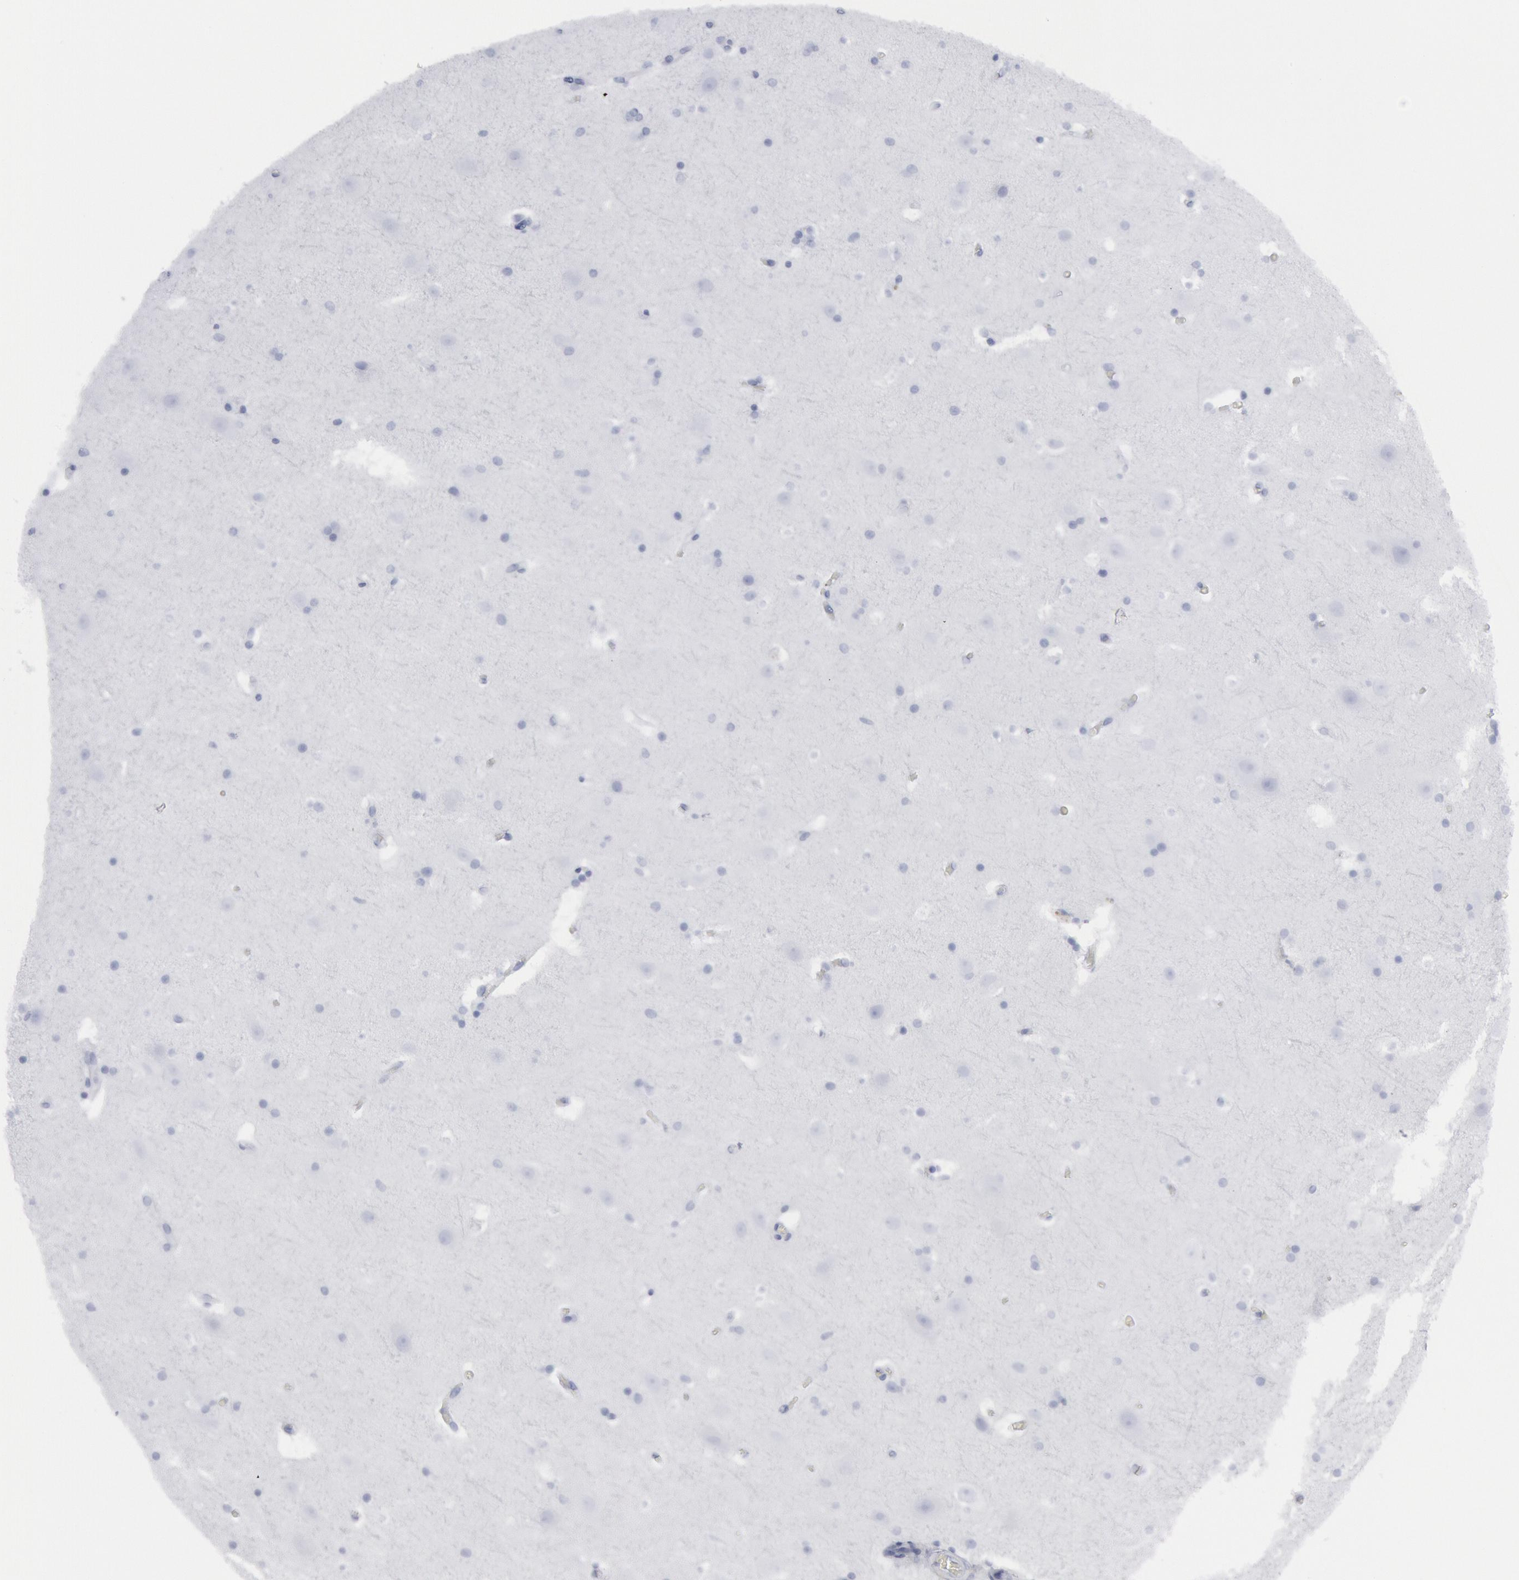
{"staining": {"intensity": "negative", "quantity": "none", "location": "none"}, "tissue": "hippocampus", "cell_type": "Glial cells", "image_type": "normal", "snomed": [{"axis": "morphology", "description": "Normal tissue, NOS"}, {"axis": "topography", "description": "Hippocampus"}], "caption": "DAB (3,3'-diaminobenzidine) immunohistochemical staining of benign hippocampus reveals no significant expression in glial cells.", "gene": "DMC1", "patient": {"sex": "male", "age": 45}}